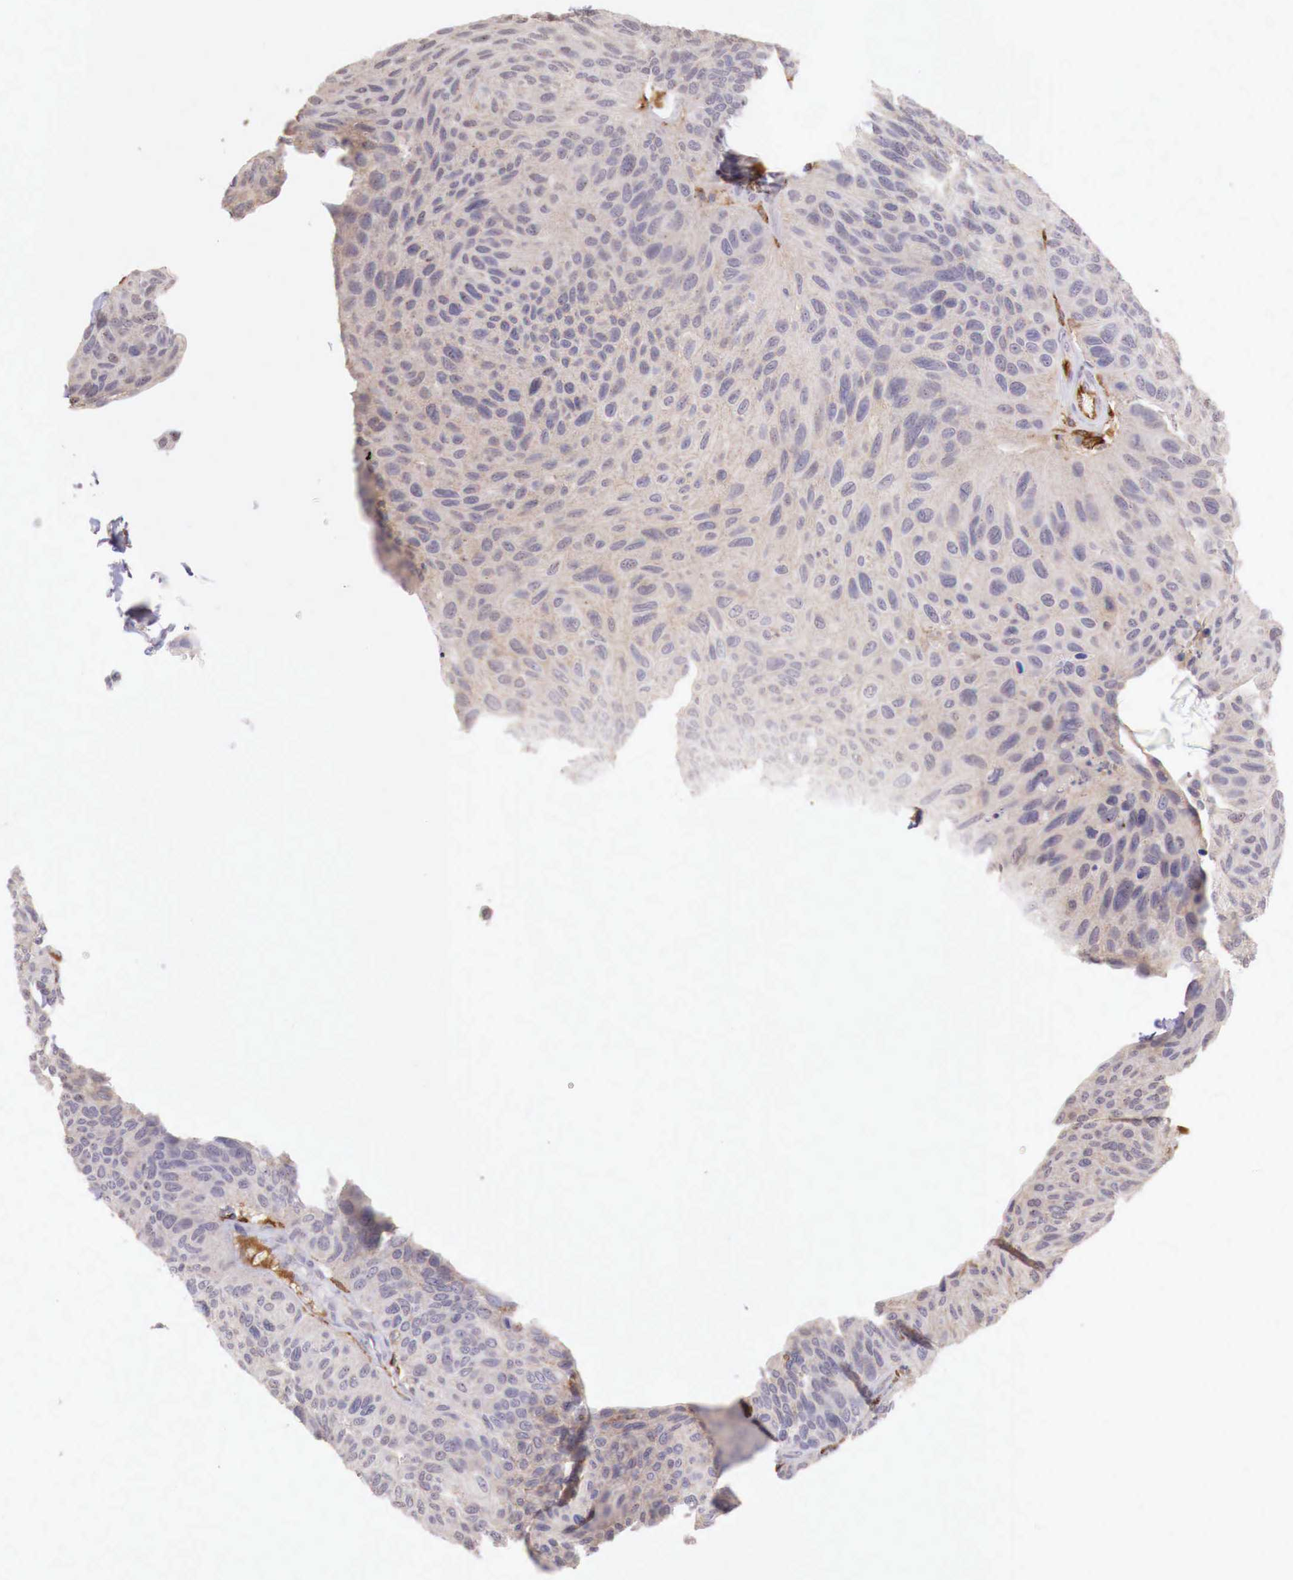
{"staining": {"intensity": "weak", "quantity": "25%-75%", "location": "cytoplasmic/membranous"}, "tissue": "urothelial cancer", "cell_type": "Tumor cells", "image_type": "cancer", "snomed": [{"axis": "morphology", "description": "Urothelial carcinoma, High grade"}, {"axis": "topography", "description": "Urinary bladder"}], "caption": "Urothelial cancer stained with IHC displays weak cytoplasmic/membranous expression in about 25%-75% of tumor cells.", "gene": "CHRDL1", "patient": {"sex": "male", "age": 66}}